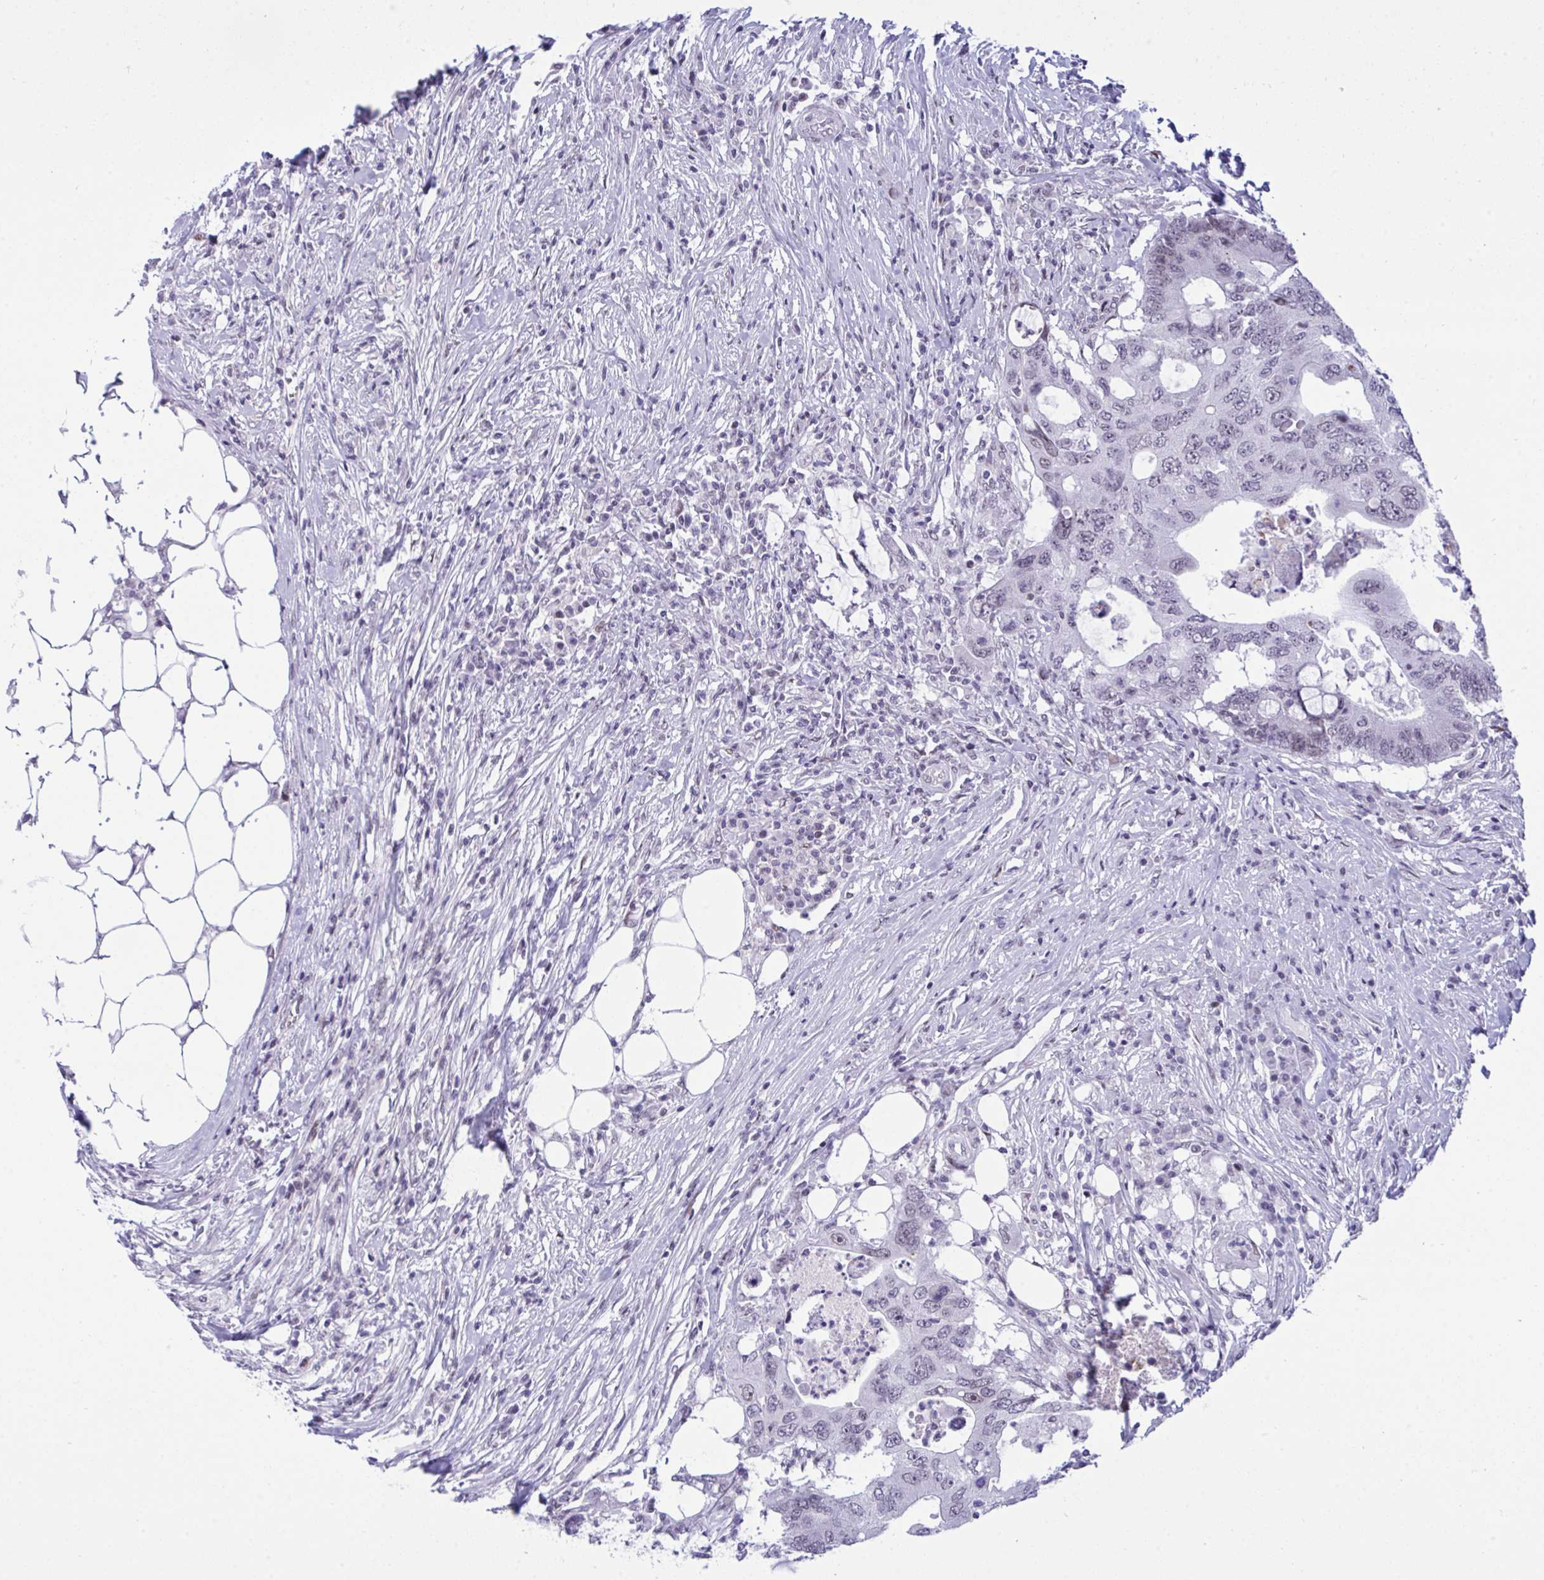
{"staining": {"intensity": "negative", "quantity": "none", "location": "none"}, "tissue": "colorectal cancer", "cell_type": "Tumor cells", "image_type": "cancer", "snomed": [{"axis": "morphology", "description": "Adenocarcinoma, NOS"}, {"axis": "topography", "description": "Colon"}], "caption": "Immunohistochemical staining of human colorectal adenocarcinoma reveals no significant staining in tumor cells.", "gene": "ZFHX3", "patient": {"sex": "male", "age": 71}}